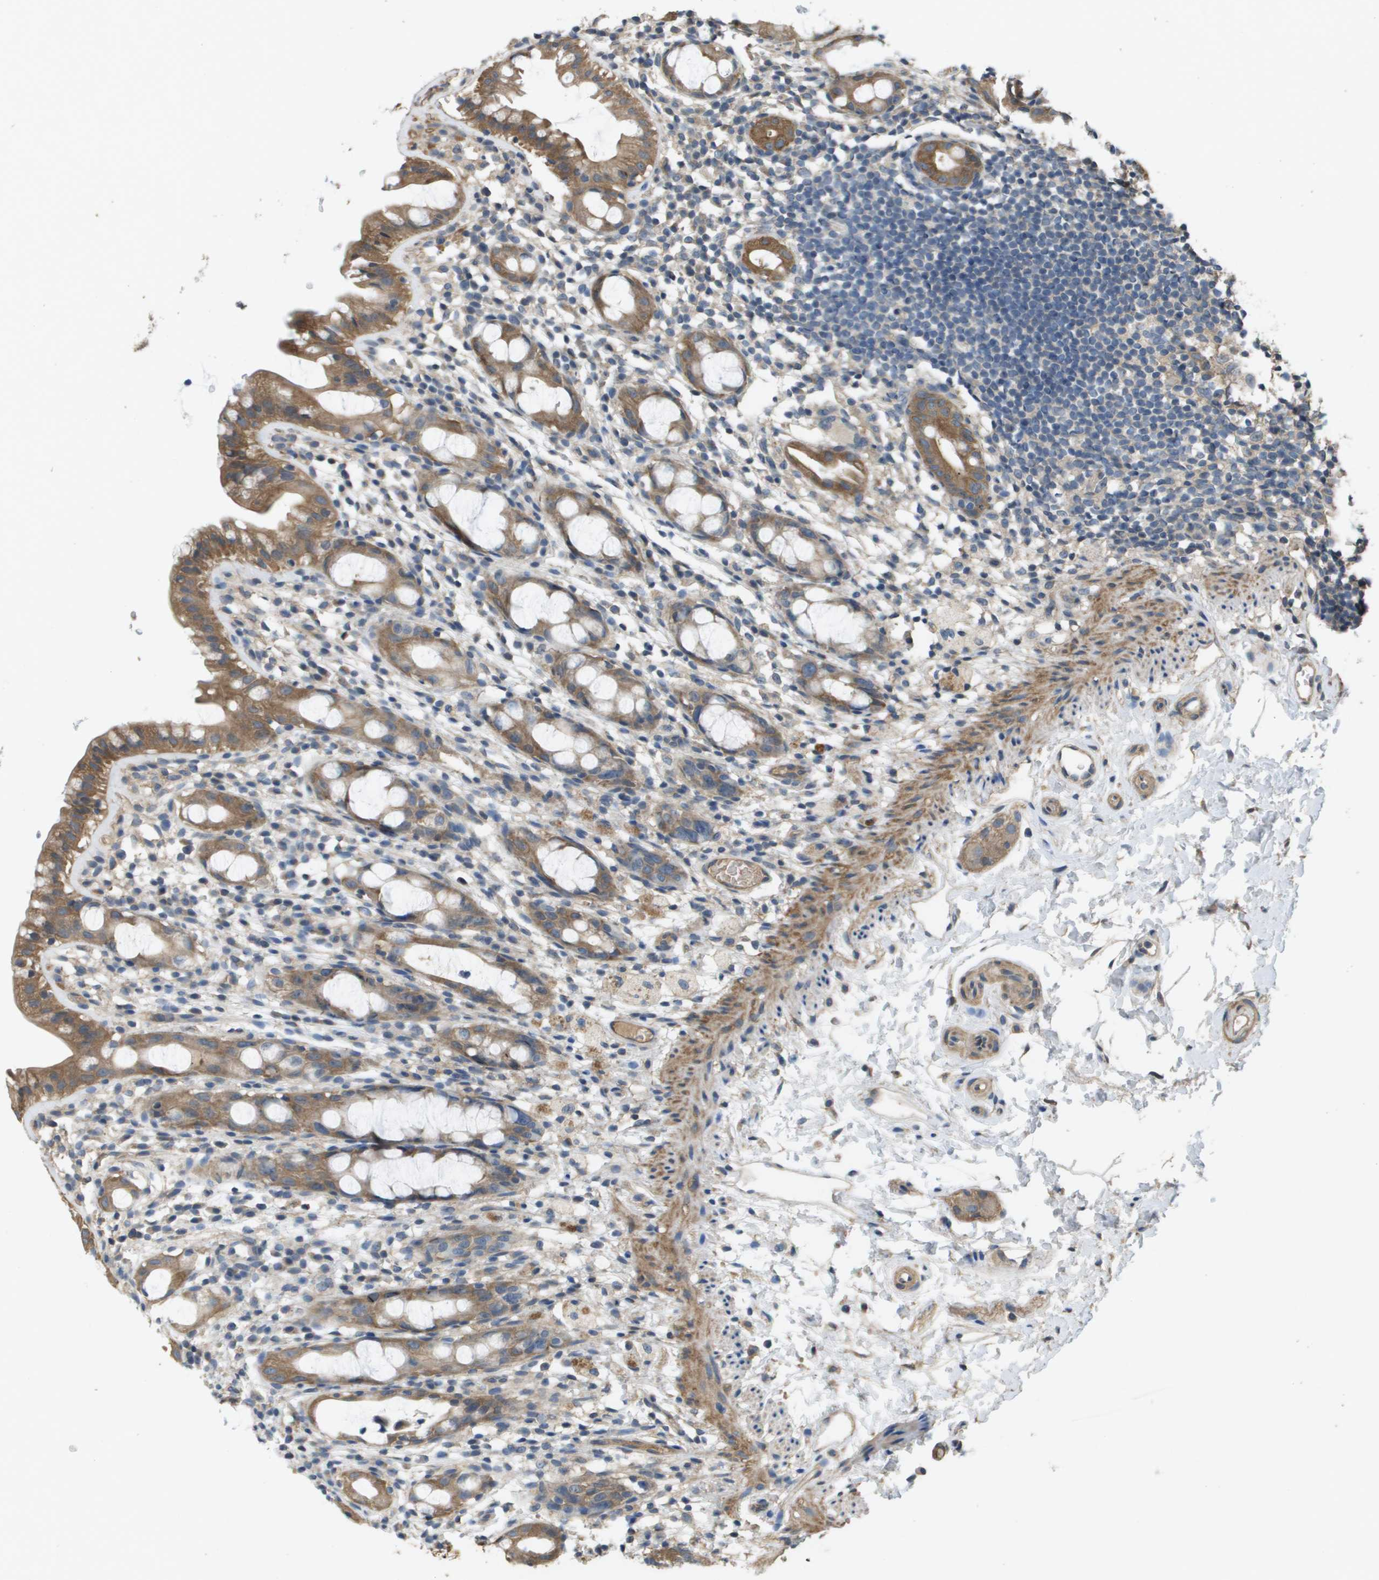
{"staining": {"intensity": "moderate", "quantity": ">75%", "location": "cytoplasmic/membranous"}, "tissue": "rectum", "cell_type": "Glandular cells", "image_type": "normal", "snomed": [{"axis": "morphology", "description": "Normal tissue, NOS"}, {"axis": "topography", "description": "Rectum"}], "caption": "Brown immunohistochemical staining in benign rectum shows moderate cytoplasmic/membranous positivity in about >75% of glandular cells.", "gene": "KRT23", "patient": {"sex": "male", "age": 44}}